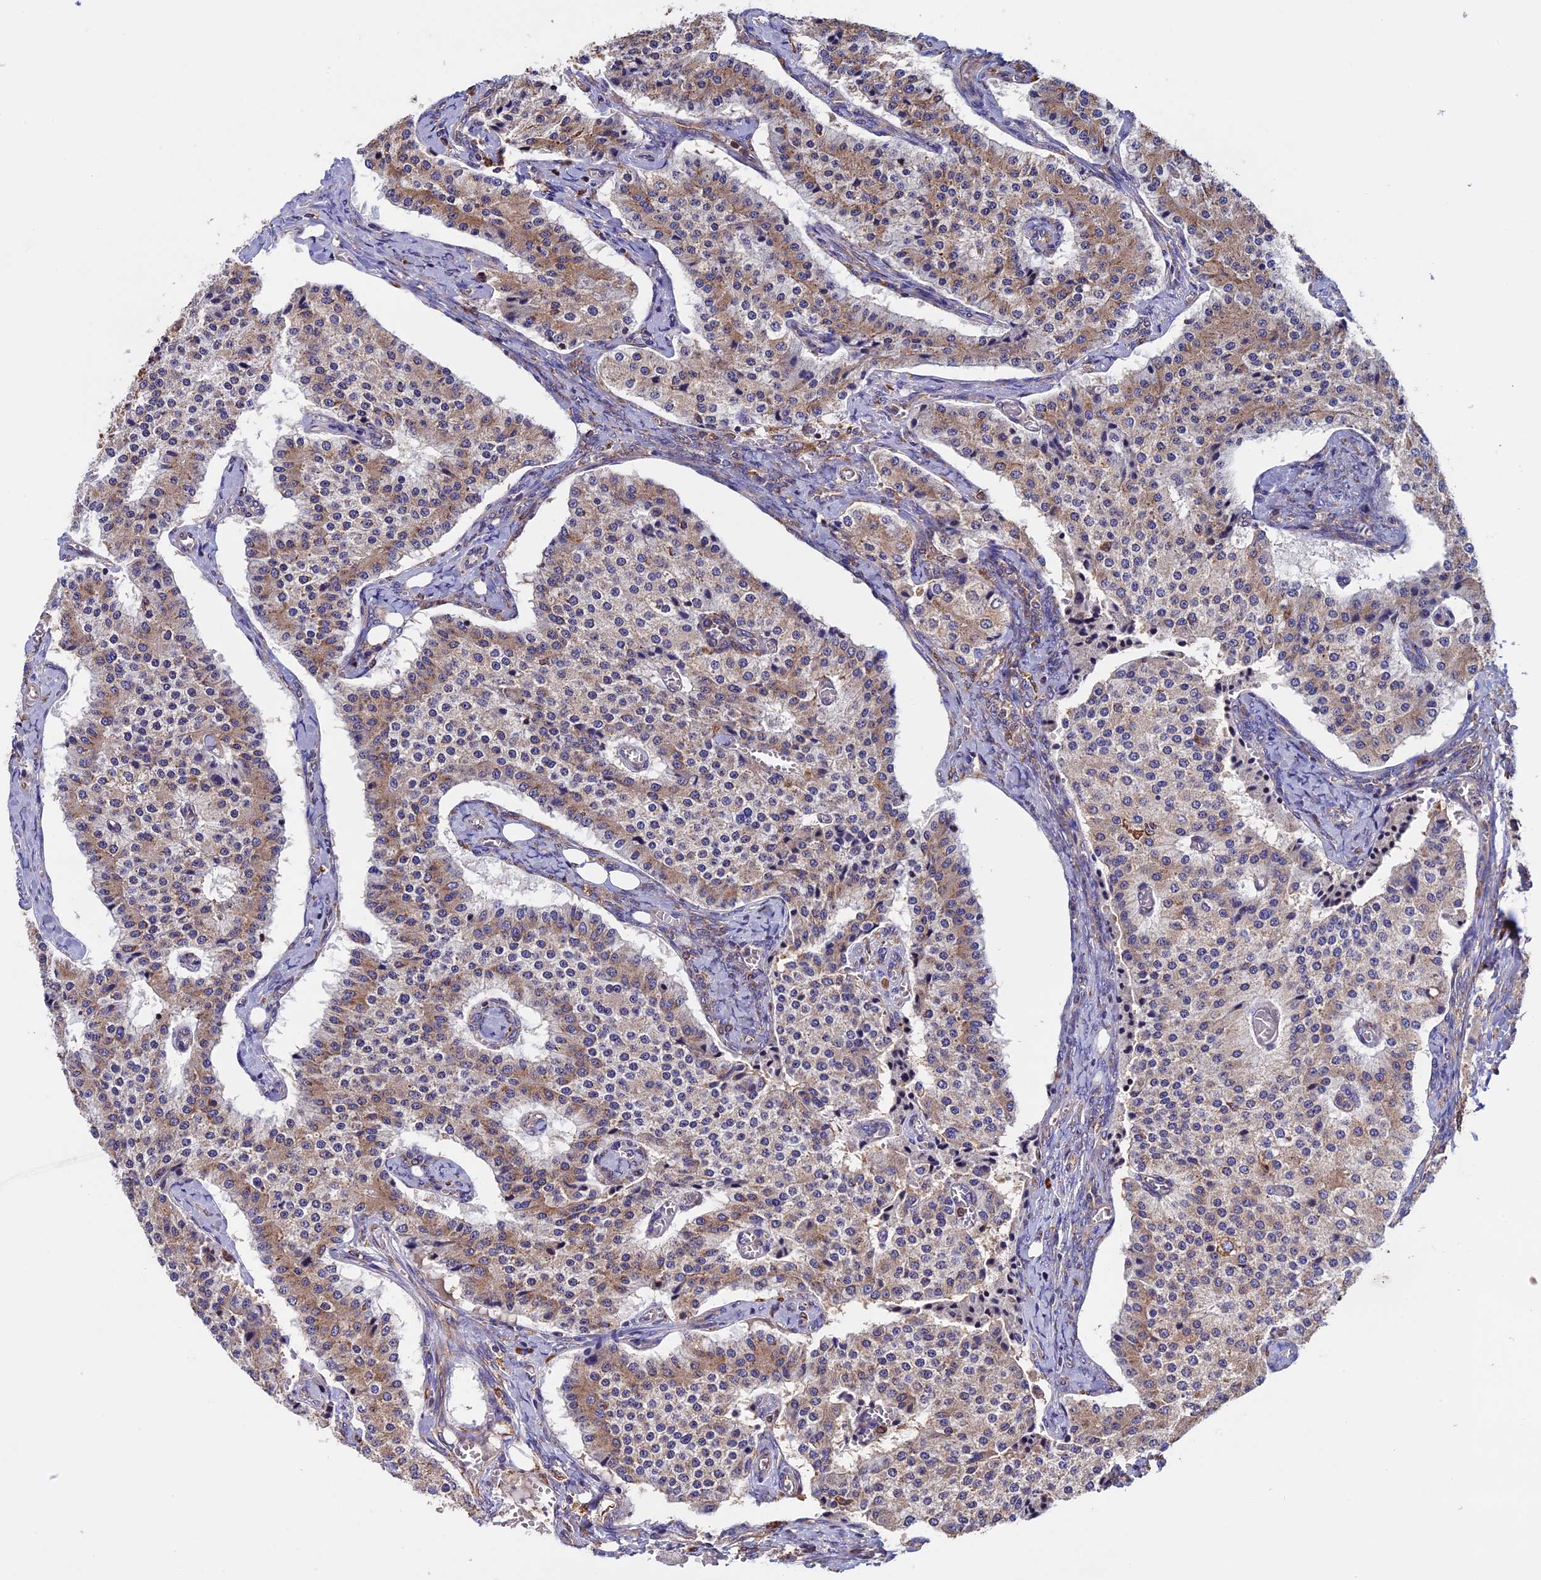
{"staining": {"intensity": "weak", "quantity": ">75%", "location": "cytoplasmic/membranous"}, "tissue": "carcinoid", "cell_type": "Tumor cells", "image_type": "cancer", "snomed": [{"axis": "morphology", "description": "Carcinoid, malignant, NOS"}, {"axis": "topography", "description": "Colon"}], "caption": "This is a photomicrograph of immunohistochemistry staining of carcinoid, which shows weak staining in the cytoplasmic/membranous of tumor cells.", "gene": "BTBD3", "patient": {"sex": "female", "age": 52}}